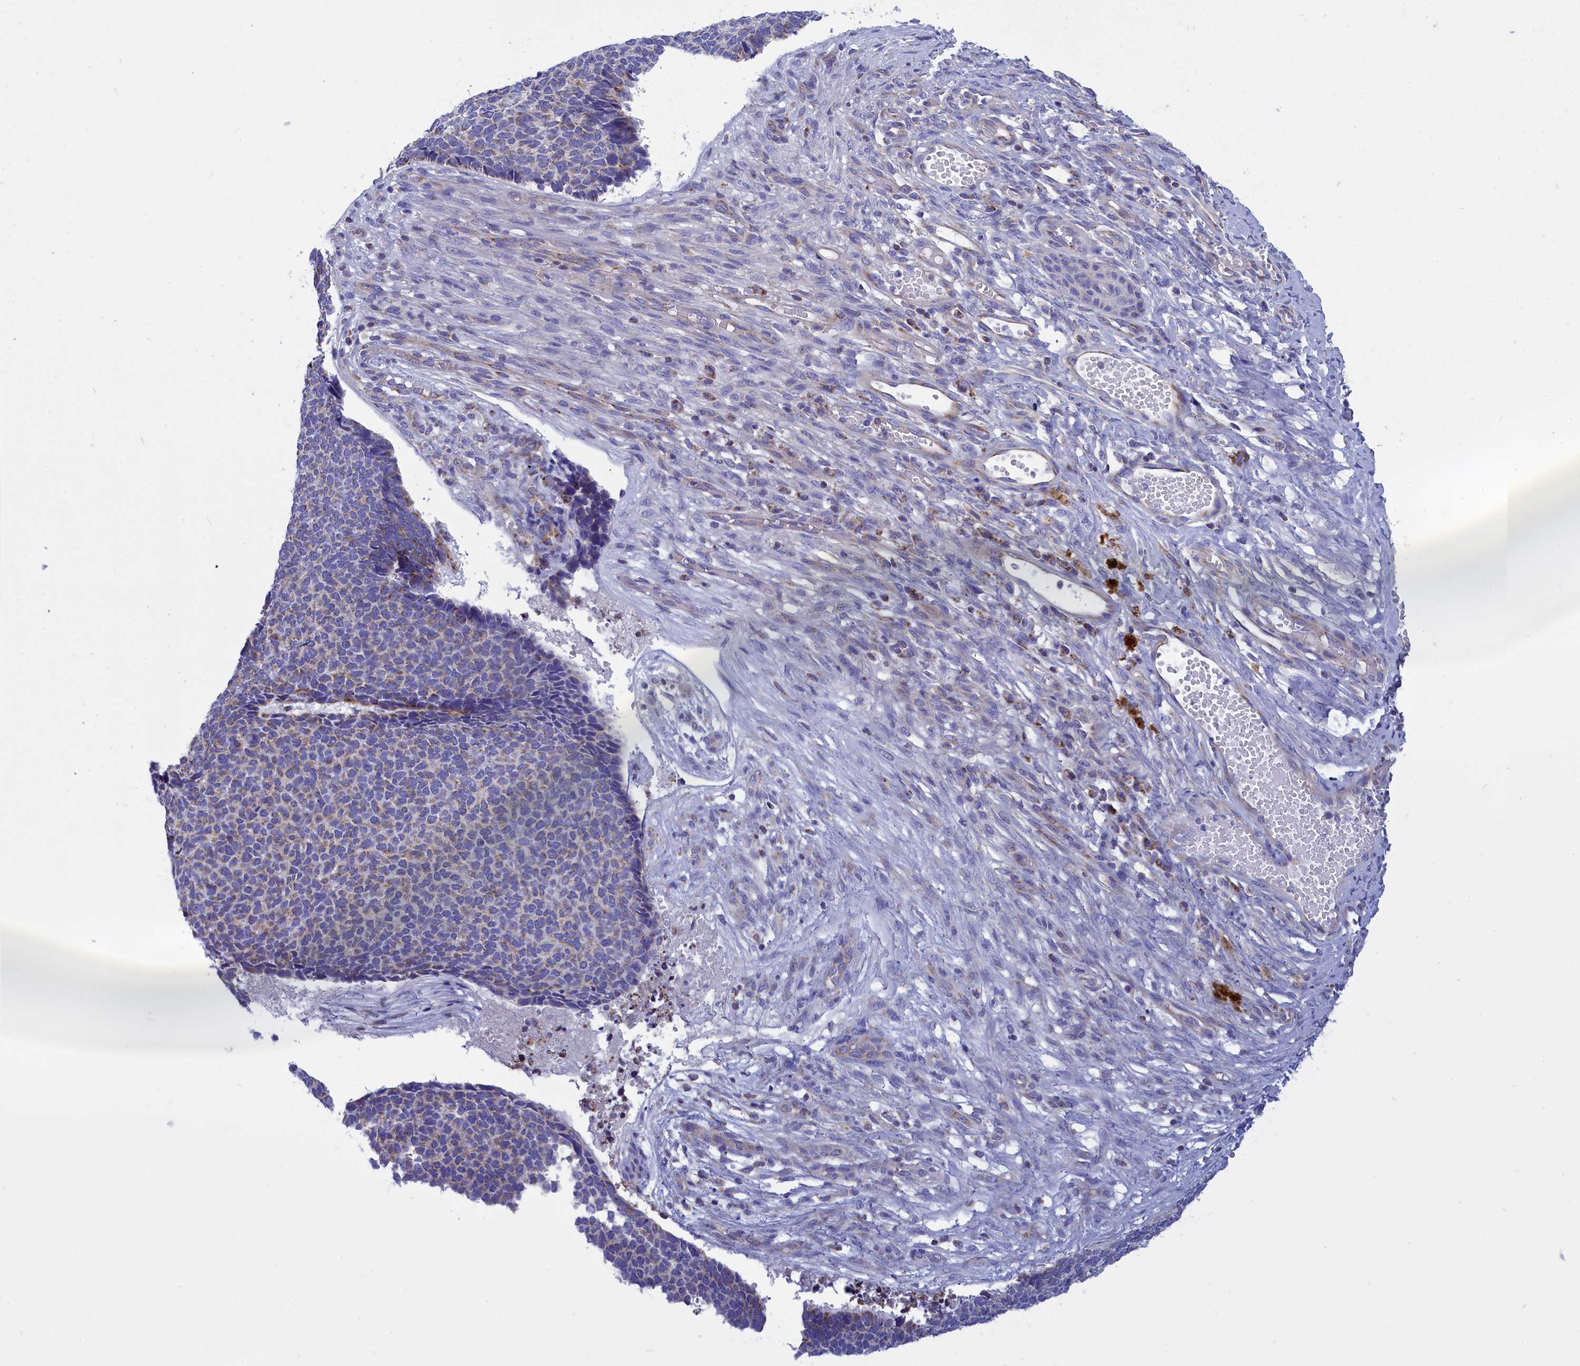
{"staining": {"intensity": "weak", "quantity": "25%-75%", "location": "cytoplasmic/membranous"}, "tissue": "skin cancer", "cell_type": "Tumor cells", "image_type": "cancer", "snomed": [{"axis": "morphology", "description": "Basal cell carcinoma"}, {"axis": "topography", "description": "Skin"}], "caption": "Skin cancer (basal cell carcinoma) stained for a protein displays weak cytoplasmic/membranous positivity in tumor cells.", "gene": "CCRL2", "patient": {"sex": "female", "age": 84}}